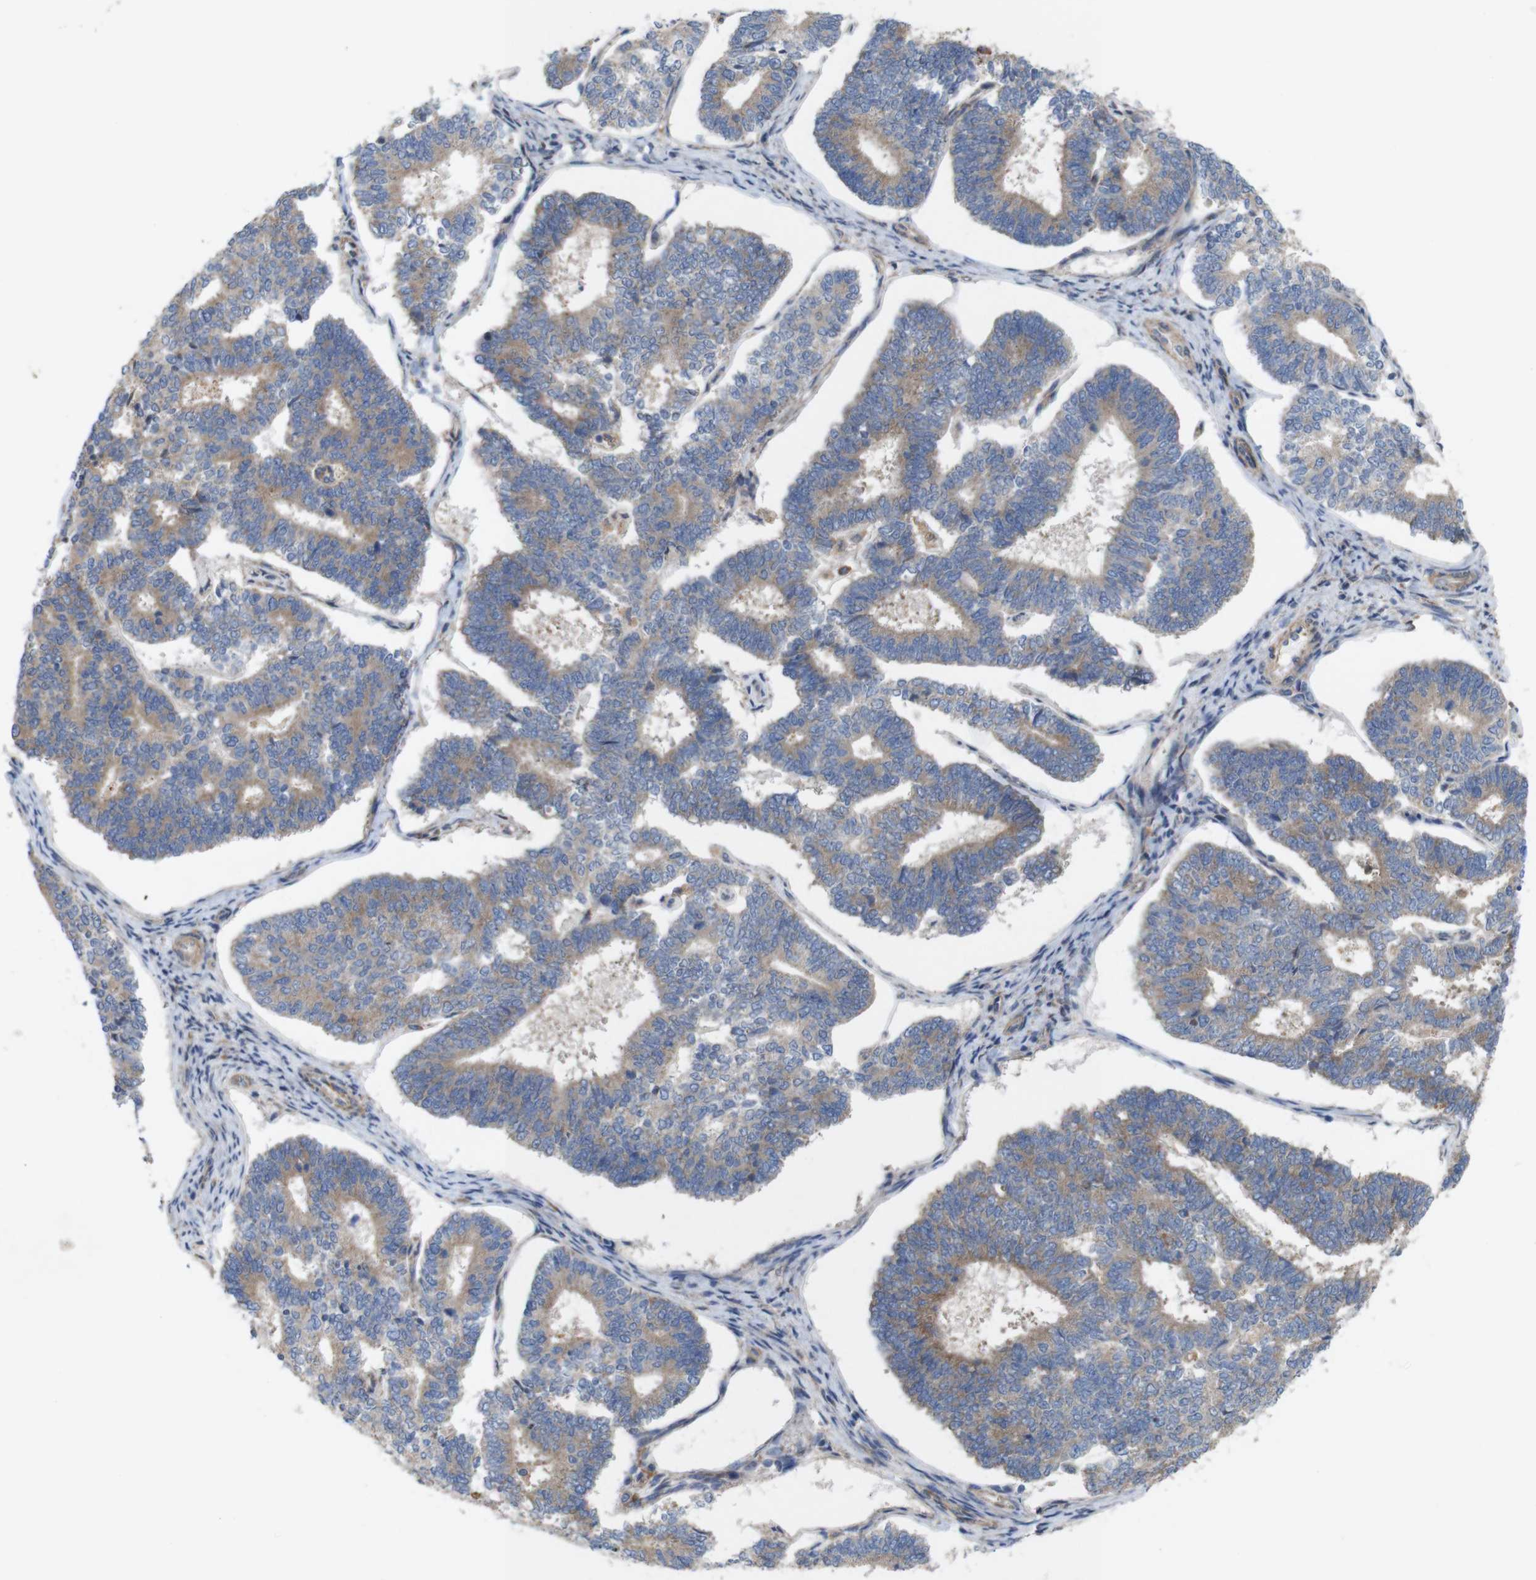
{"staining": {"intensity": "moderate", "quantity": ">75%", "location": "cytoplasmic/membranous"}, "tissue": "endometrial cancer", "cell_type": "Tumor cells", "image_type": "cancer", "snomed": [{"axis": "morphology", "description": "Adenocarcinoma, NOS"}, {"axis": "topography", "description": "Endometrium"}], "caption": "Endometrial cancer (adenocarcinoma) tissue exhibits moderate cytoplasmic/membranous positivity in approximately >75% of tumor cells", "gene": "SIGLEC8", "patient": {"sex": "female", "age": 70}}